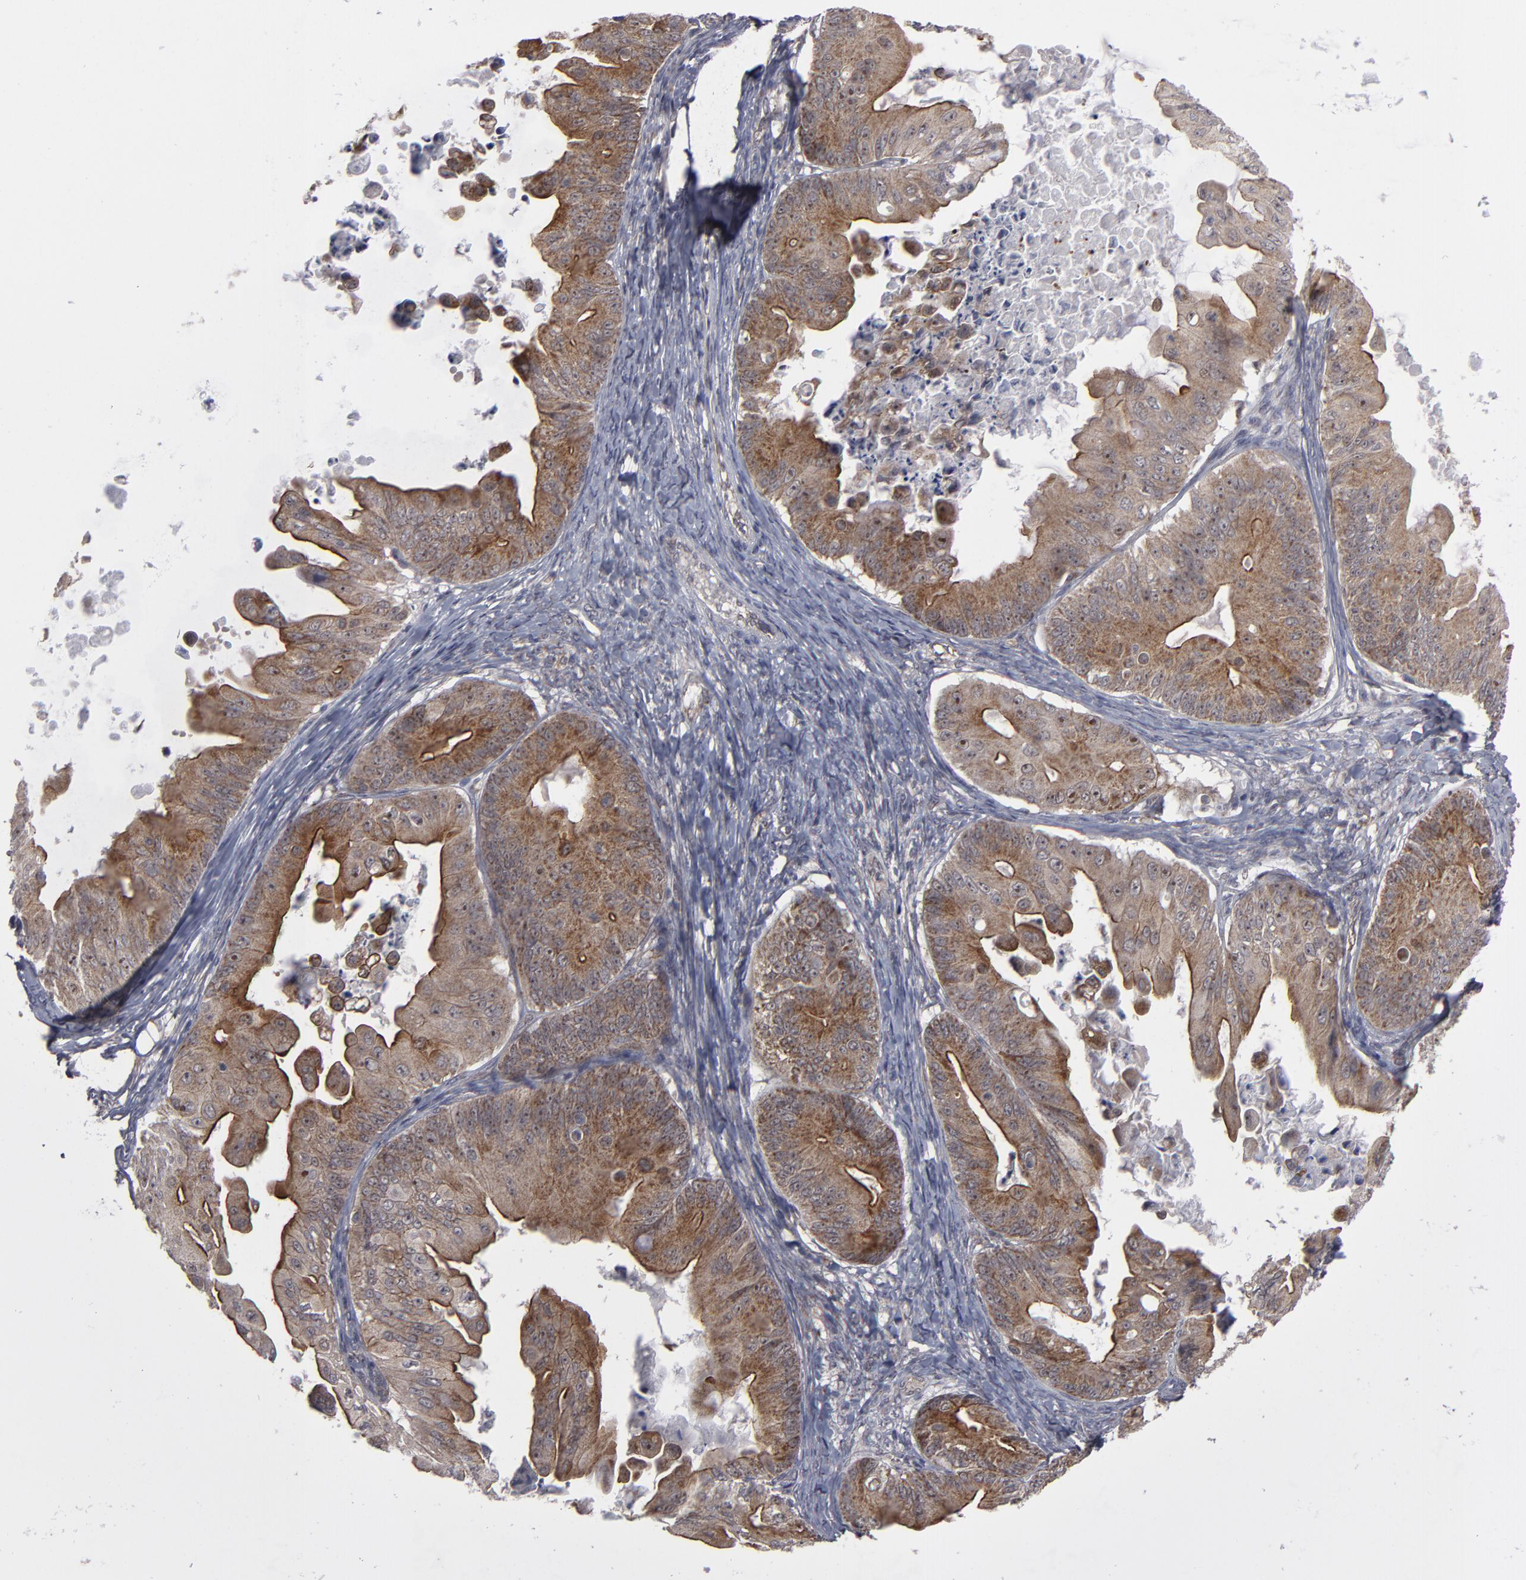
{"staining": {"intensity": "moderate", "quantity": "25%-75%", "location": "cytoplasmic/membranous"}, "tissue": "ovarian cancer", "cell_type": "Tumor cells", "image_type": "cancer", "snomed": [{"axis": "morphology", "description": "Cystadenocarcinoma, mucinous, NOS"}, {"axis": "topography", "description": "Ovary"}], "caption": "Immunohistochemical staining of human ovarian cancer (mucinous cystadenocarcinoma) exhibits medium levels of moderate cytoplasmic/membranous protein staining in about 25%-75% of tumor cells.", "gene": "GLCCI1", "patient": {"sex": "female", "age": 37}}